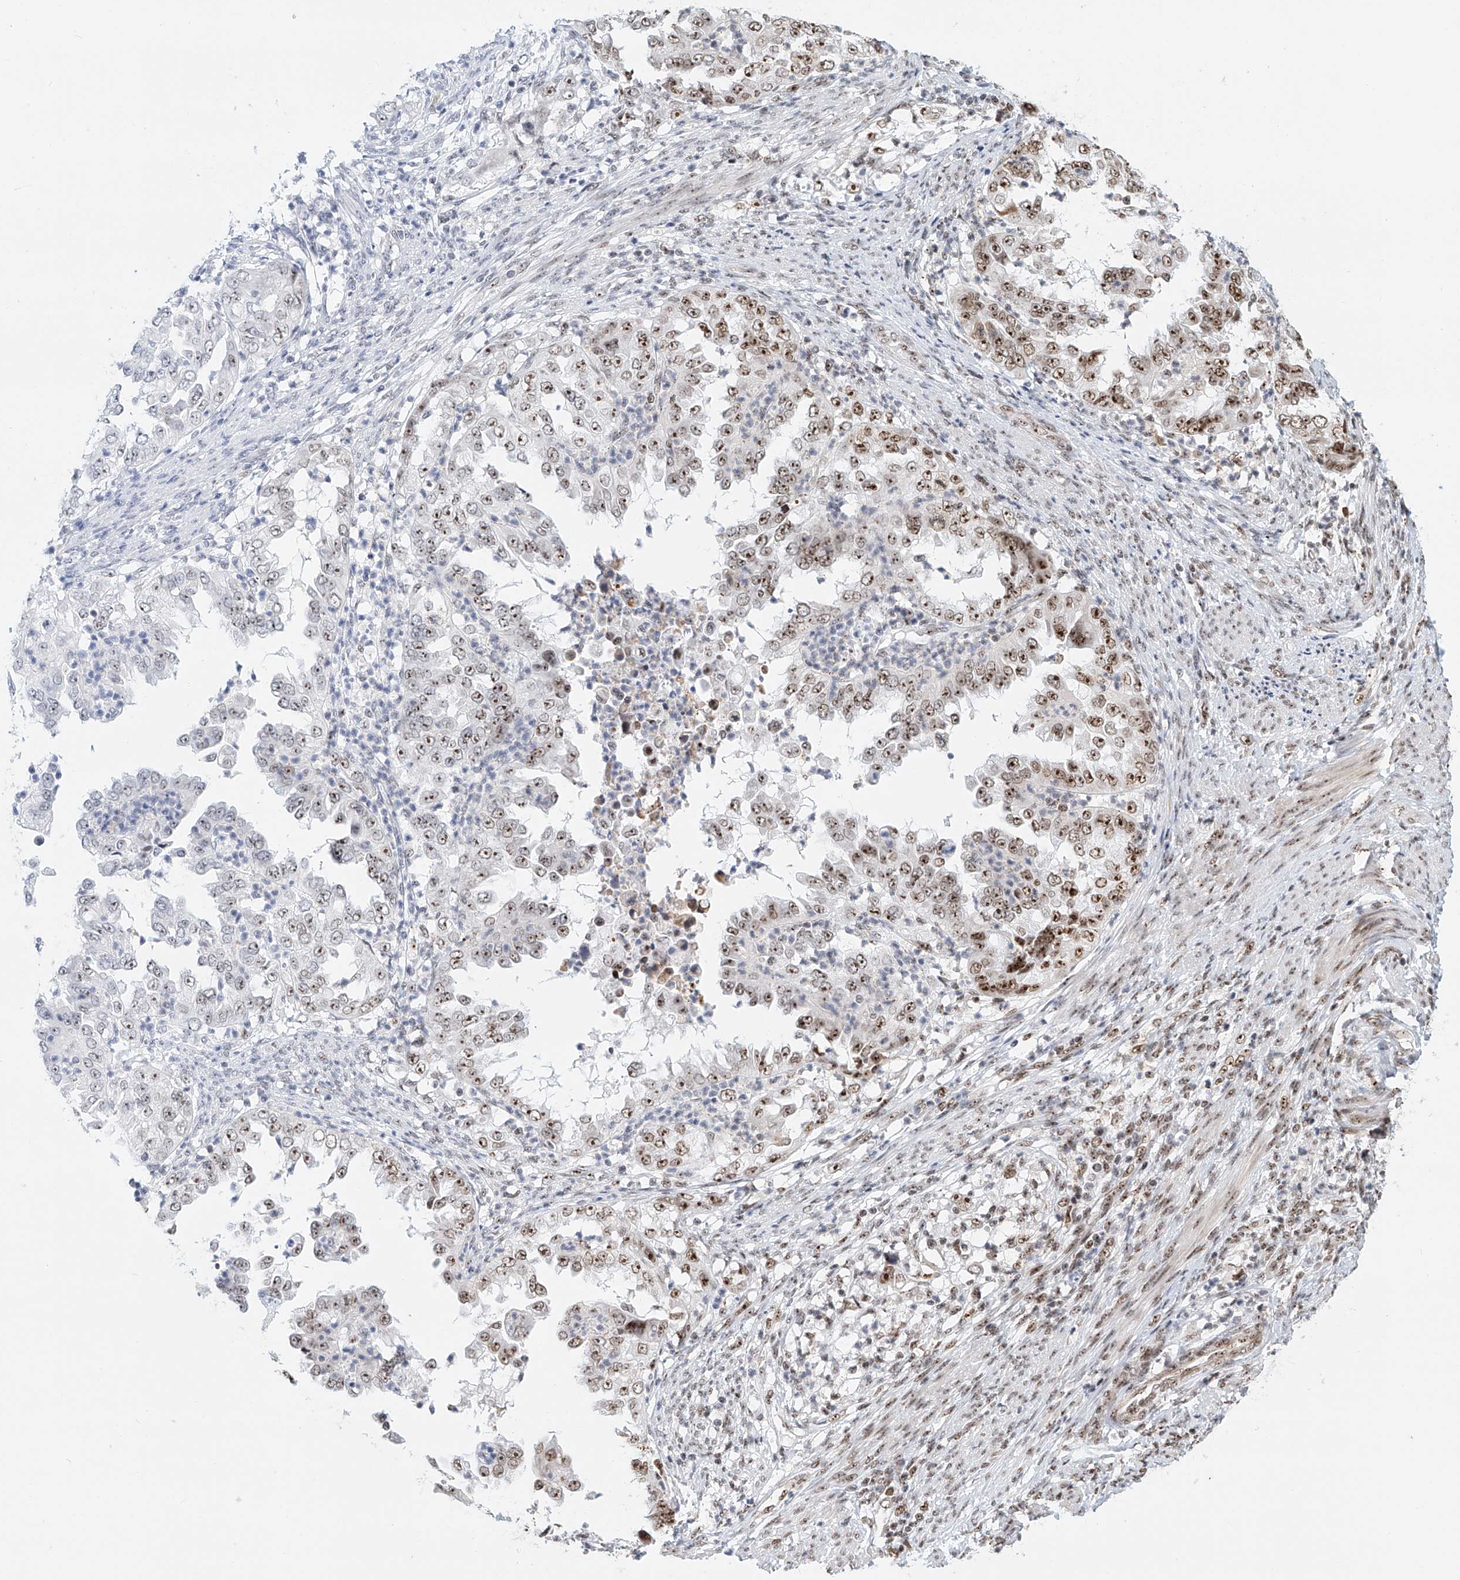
{"staining": {"intensity": "strong", "quantity": "25%-75%", "location": "nuclear"}, "tissue": "endometrial cancer", "cell_type": "Tumor cells", "image_type": "cancer", "snomed": [{"axis": "morphology", "description": "Adenocarcinoma, NOS"}, {"axis": "topography", "description": "Endometrium"}], "caption": "Protein analysis of endometrial cancer tissue shows strong nuclear positivity in approximately 25%-75% of tumor cells.", "gene": "PRUNE2", "patient": {"sex": "female", "age": 85}}